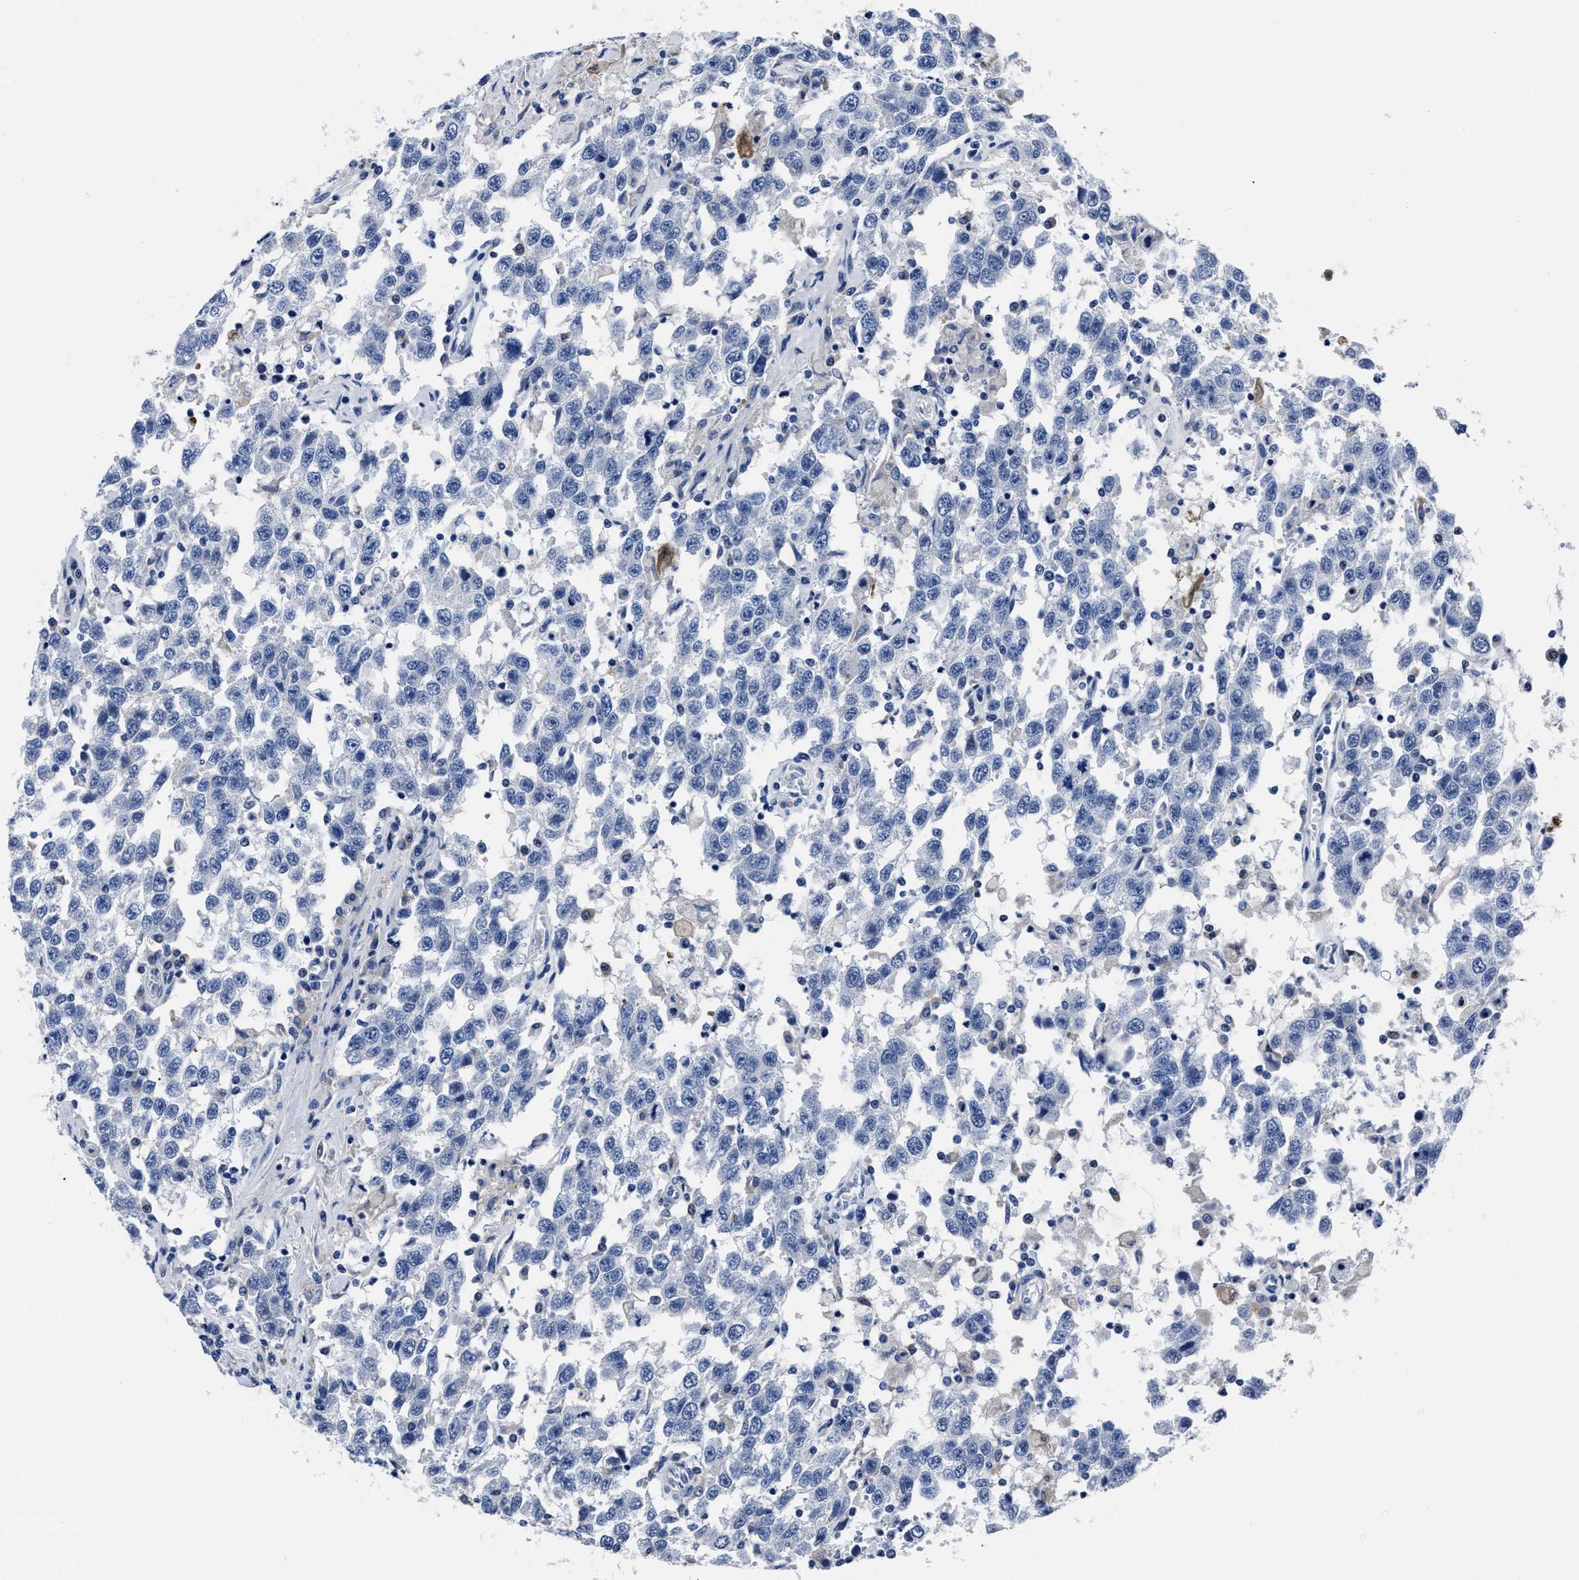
{"staining": {"intensity": "negative", "quantity": "none", "location": "none"}, "tissue": "testis cancer", "cell_type": "Tumor cells", "image_type": "cancer", "snomed": [{"axis": "morphology", "description": "Seminoma, NOS"}, {"axis": "topography", "description": "Testis"}], "caption": "This photomicrograph is of testis cancer stained with immunohistochemistry to label a protein in brown with the nuclei are counter-stained blue. There is no positivity in tumor cells.", "gene": "MOV10L1", "patient": {"sex": "male", "age": 41}}